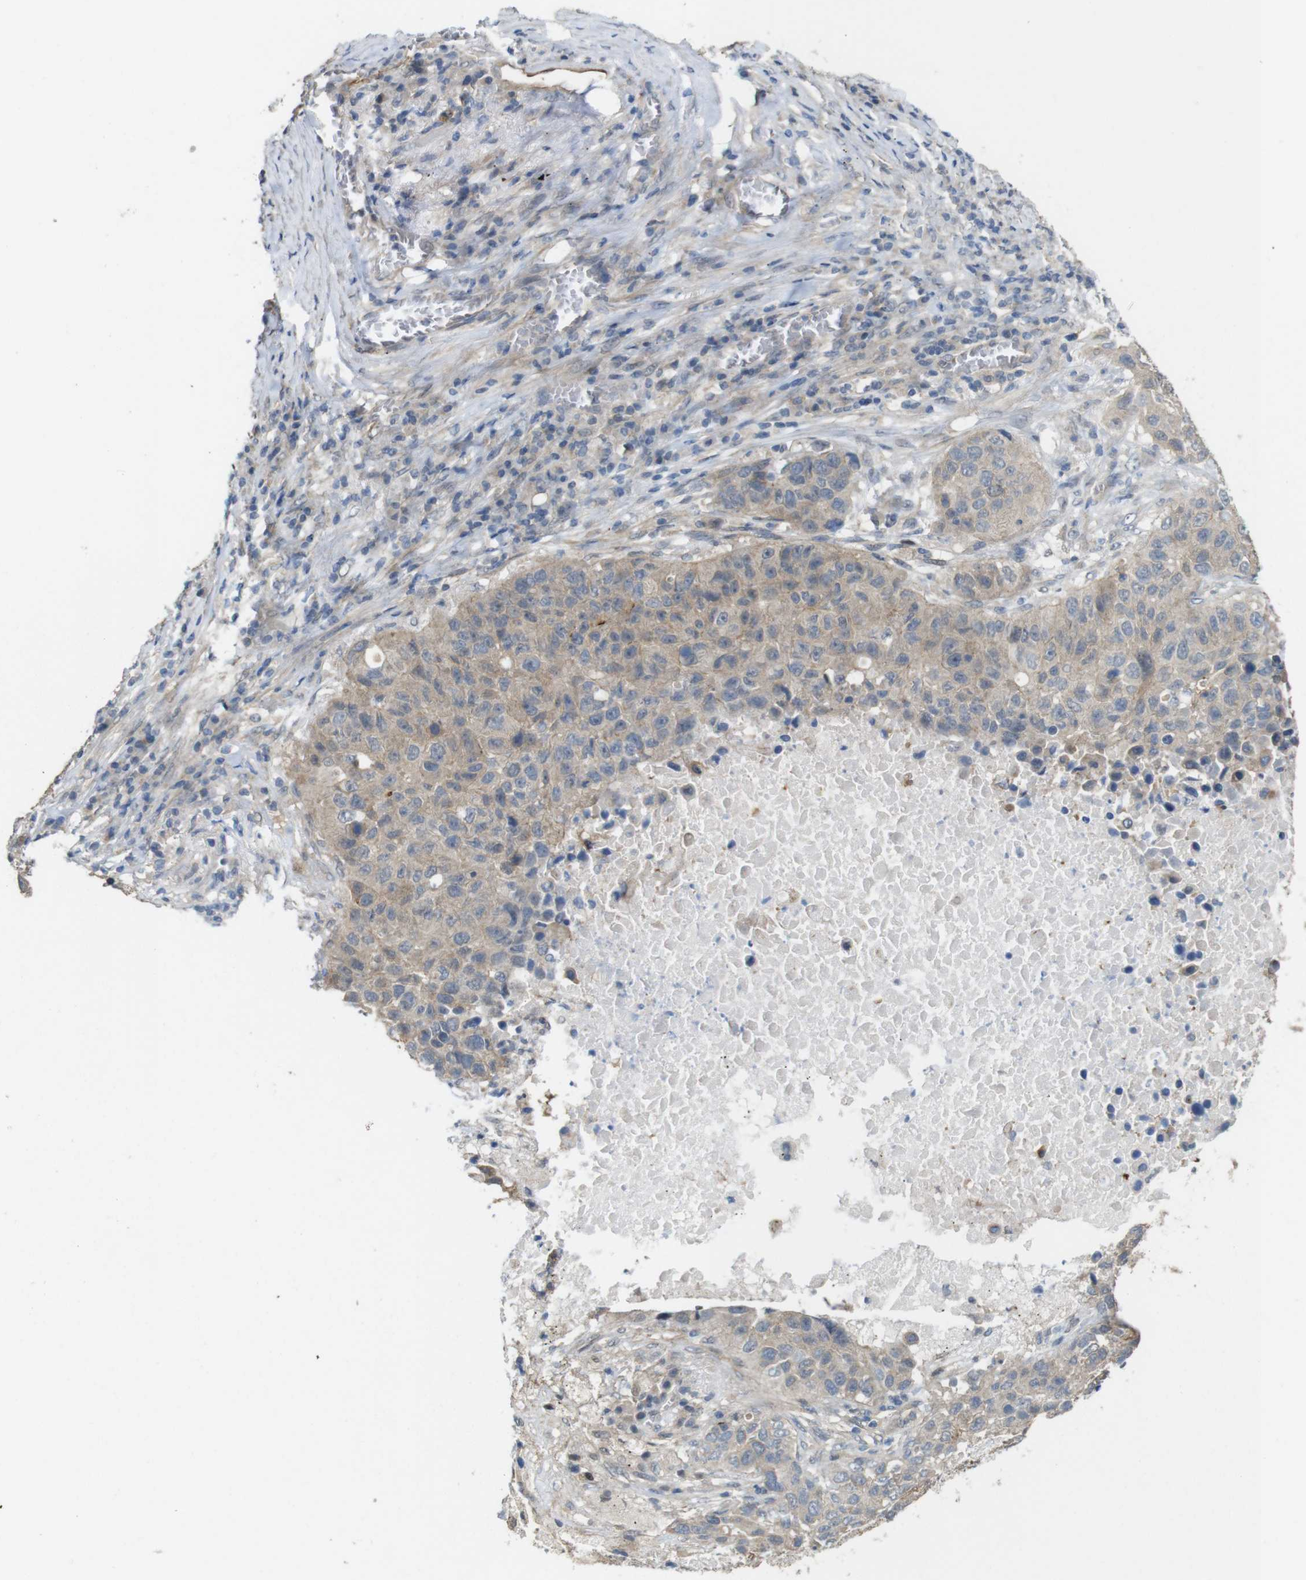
{"staining": {"intensity": "weak", "quantity": ">75%", "location": "cytoplasmic/membranous"}, "tissue": "lung cancer", "cell_type": "Tumor cells", "image_type": "cancer", "snomed": [{"axis": "morphology", "description": "Squamous cell carcinoma, NOS"}, {"axis": "topography", "description": "Lung"}], "caption": "Squamous cell carcinoma (lung) was stained to show a protein in brown. There is low levels of weak cytoplasmic/membranous staining in approximately >75% of tumor cells.", "gene": "CDC34", "patient": {"sex": "male", "age": 57}}